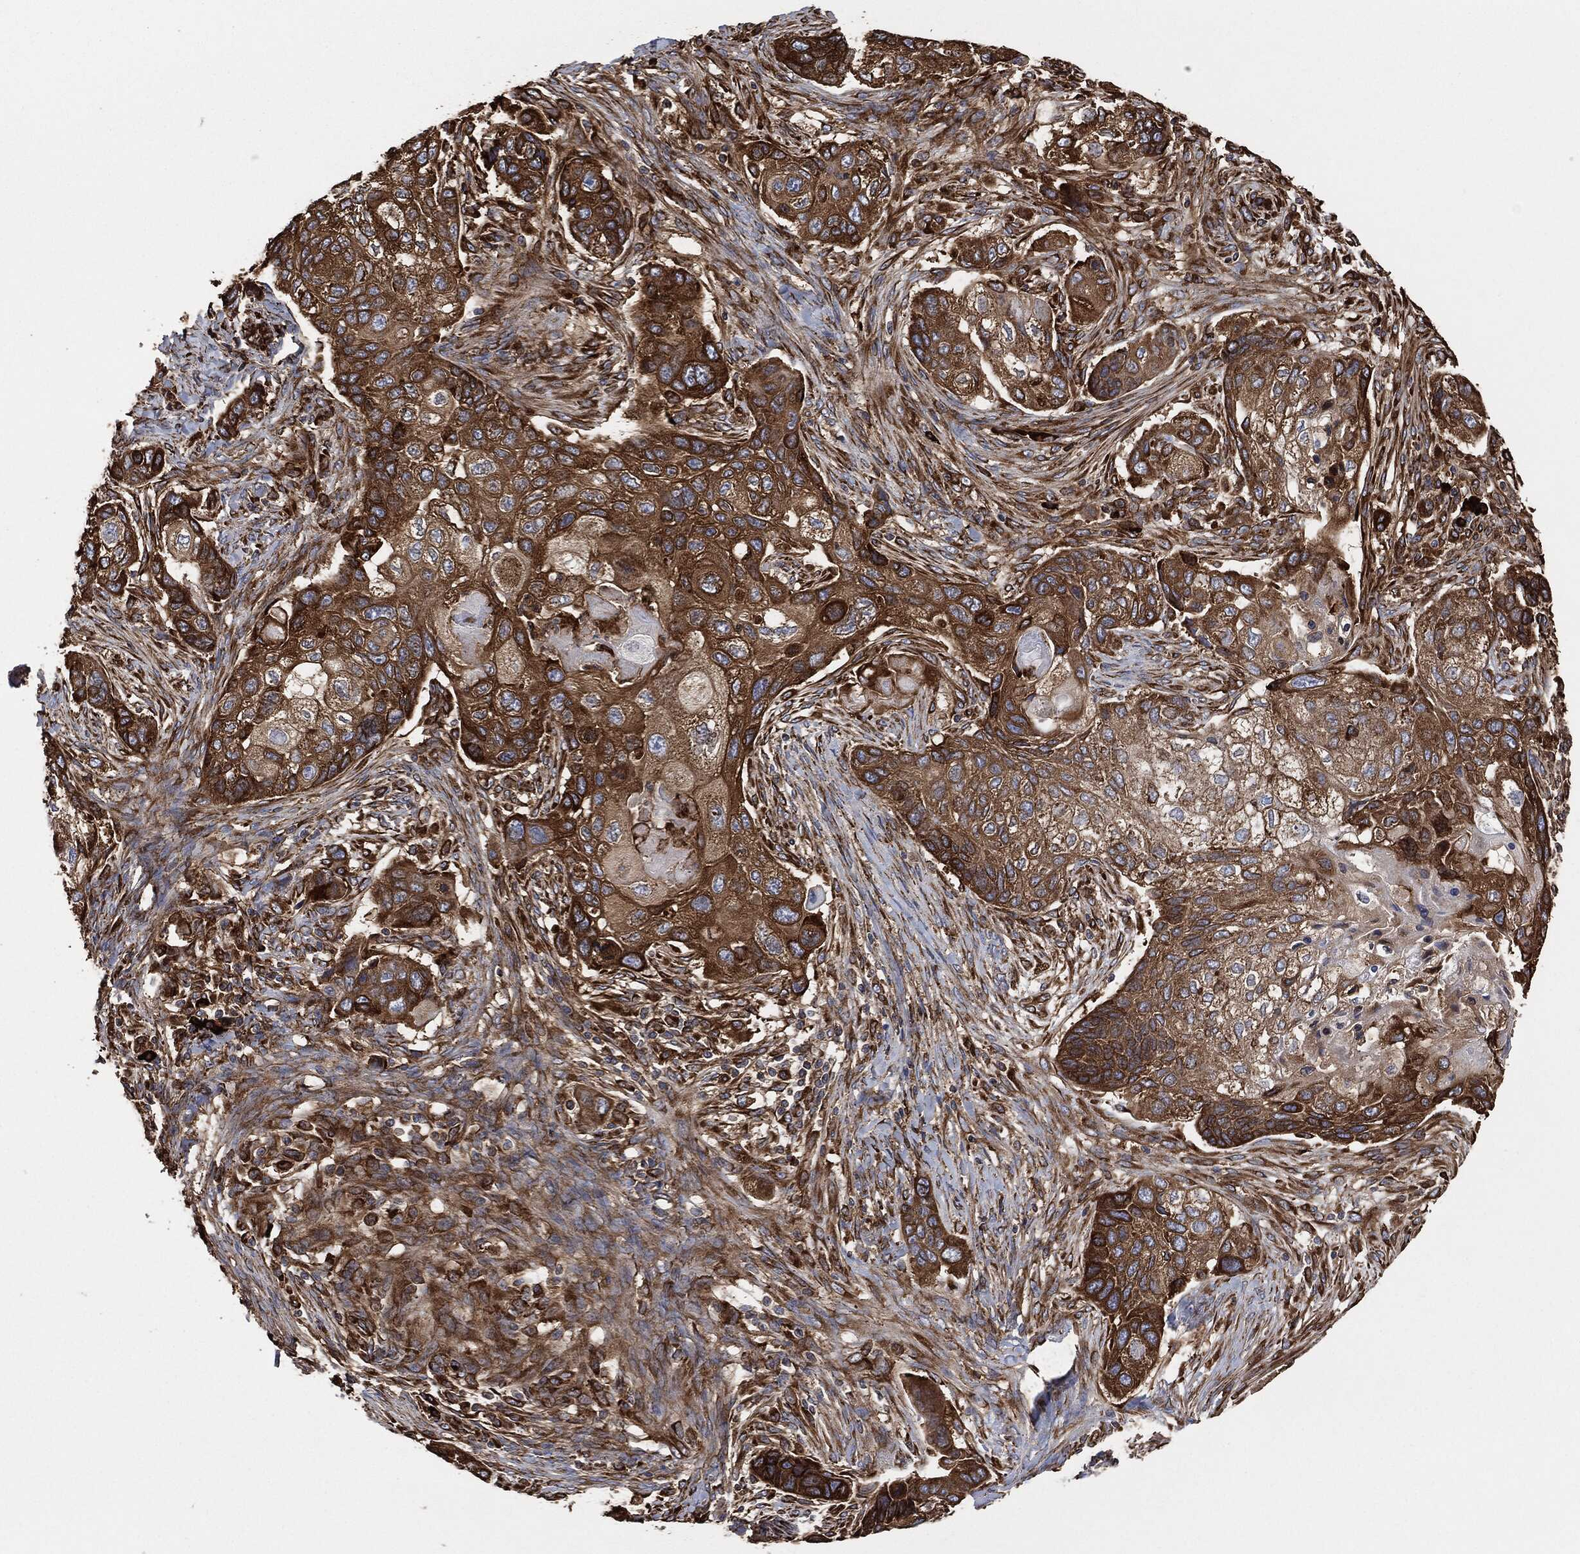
{"staining": {"intensity": "strong", "quantity": ">75%", "location": "cytoplasmic/membranous"}, "tissue": "lung cancer", "cell_type": "Tumor cells", "image_type": "cancer", "snomed": [{"axis": "morphology", "description": "Normal tissue, NOS"}, {"axis": "morphology", "description": "Squamous cell carcinoma, NOS"}, {"axis": "topography", "description": "Bronchus"}, {"axis": "topography", "description": "Lung"}], "caption": "High-power microscopy captured an IHC micrograph of squamous cell carcinoma (lung), revealing strong cytoplasmic/membranous staining in approximately >75% of tumor cells.", "gene": "AMFR", "patient": {"sex": "male", "age": 69}}